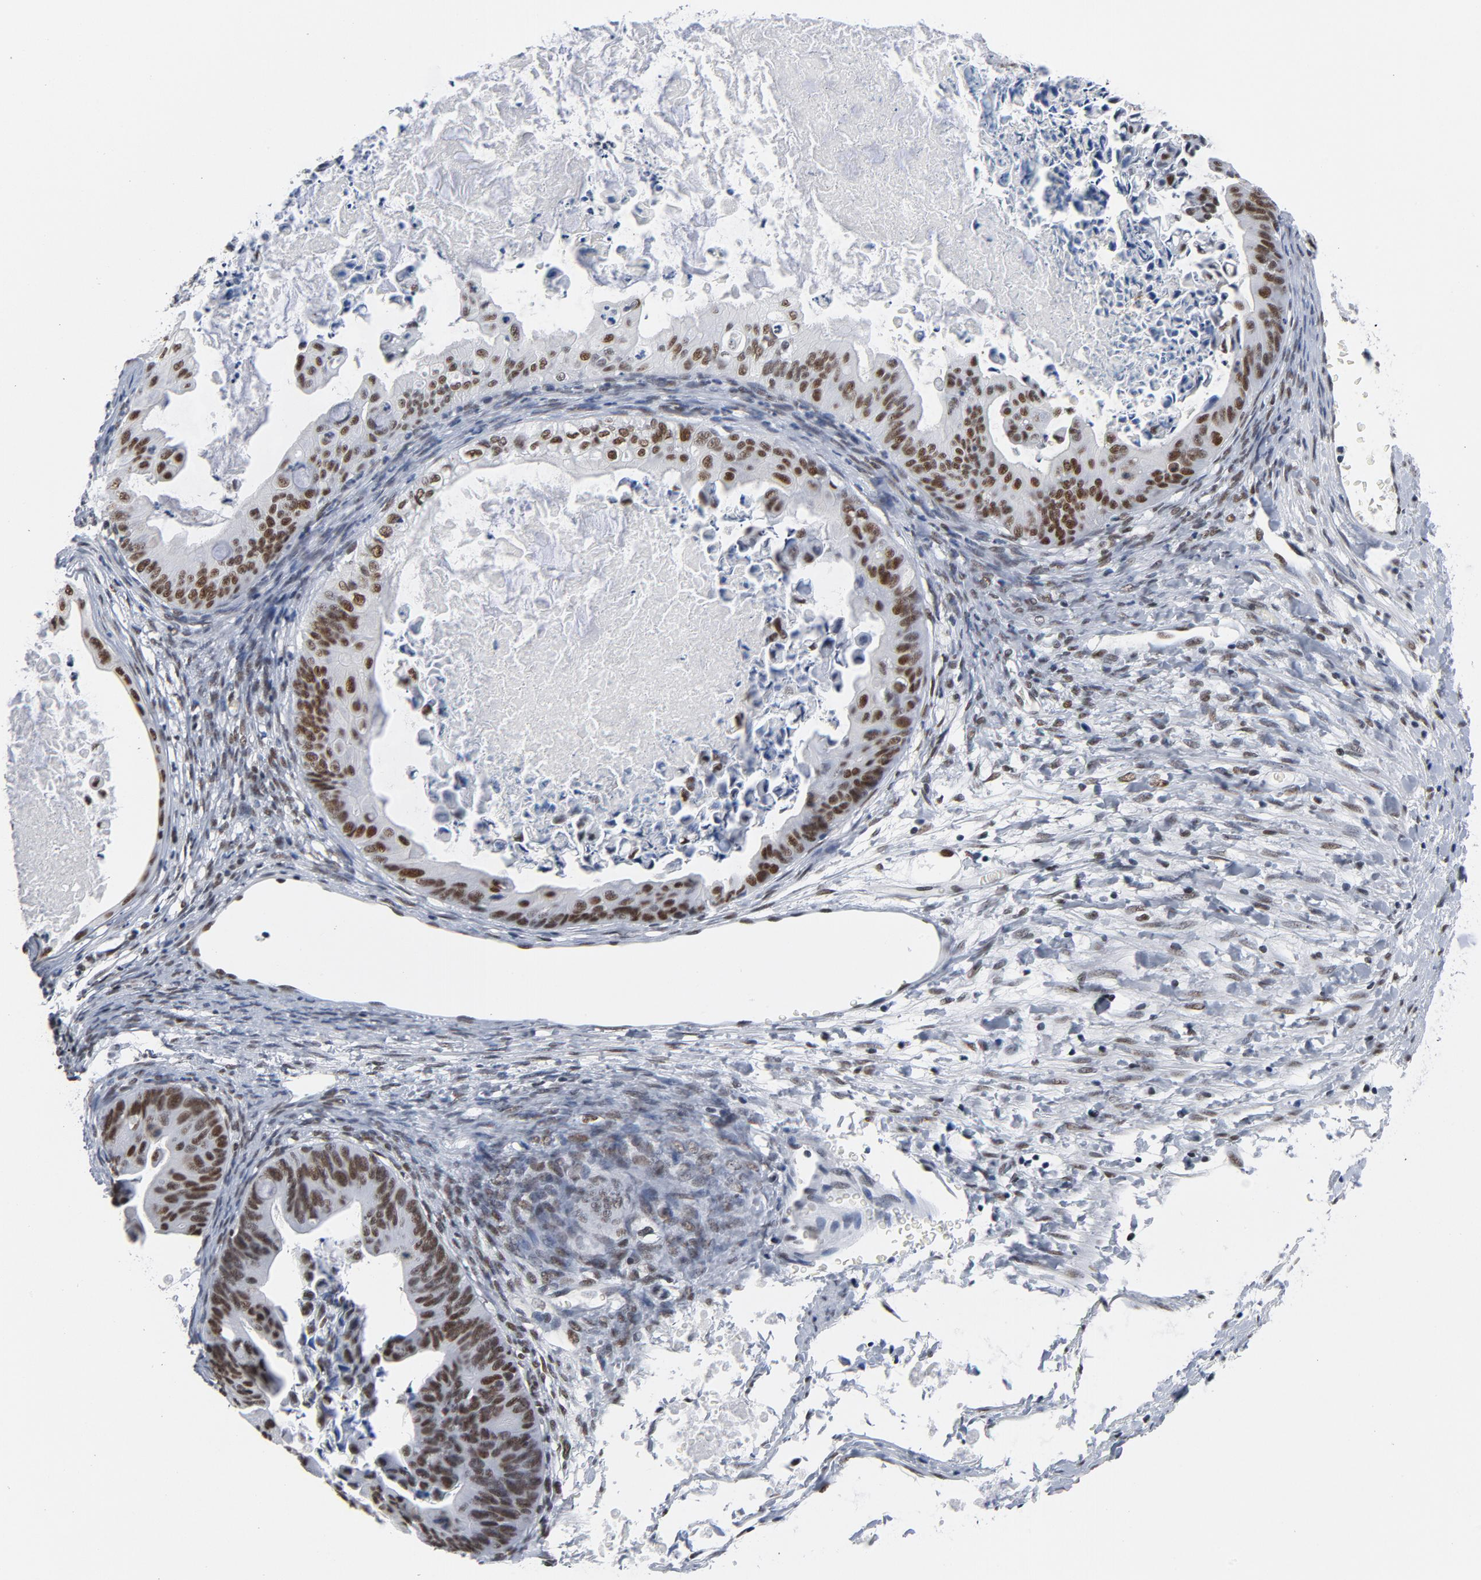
{"staining": {"intensity": "moderate", "quantity": ">75%", "location": "nuclear"}, "tissue": "ovarian cancer", "cell_type": "Tumor cells", "image_type": "cancer", "snomed": [{"axis": "morphology", "description": "Cystadenocarcinoma, mucinous, NOS"}, {"axis": "topography", "description": "Ovary"}], "caption": "An image showing moderate nuclear positivity in about >75% of tumor cells in ovarian cancer, as visualized by brown immunohistochemical staining.", "gene": "CSTF2", "patient": {"sex": "female", "age": 37}}